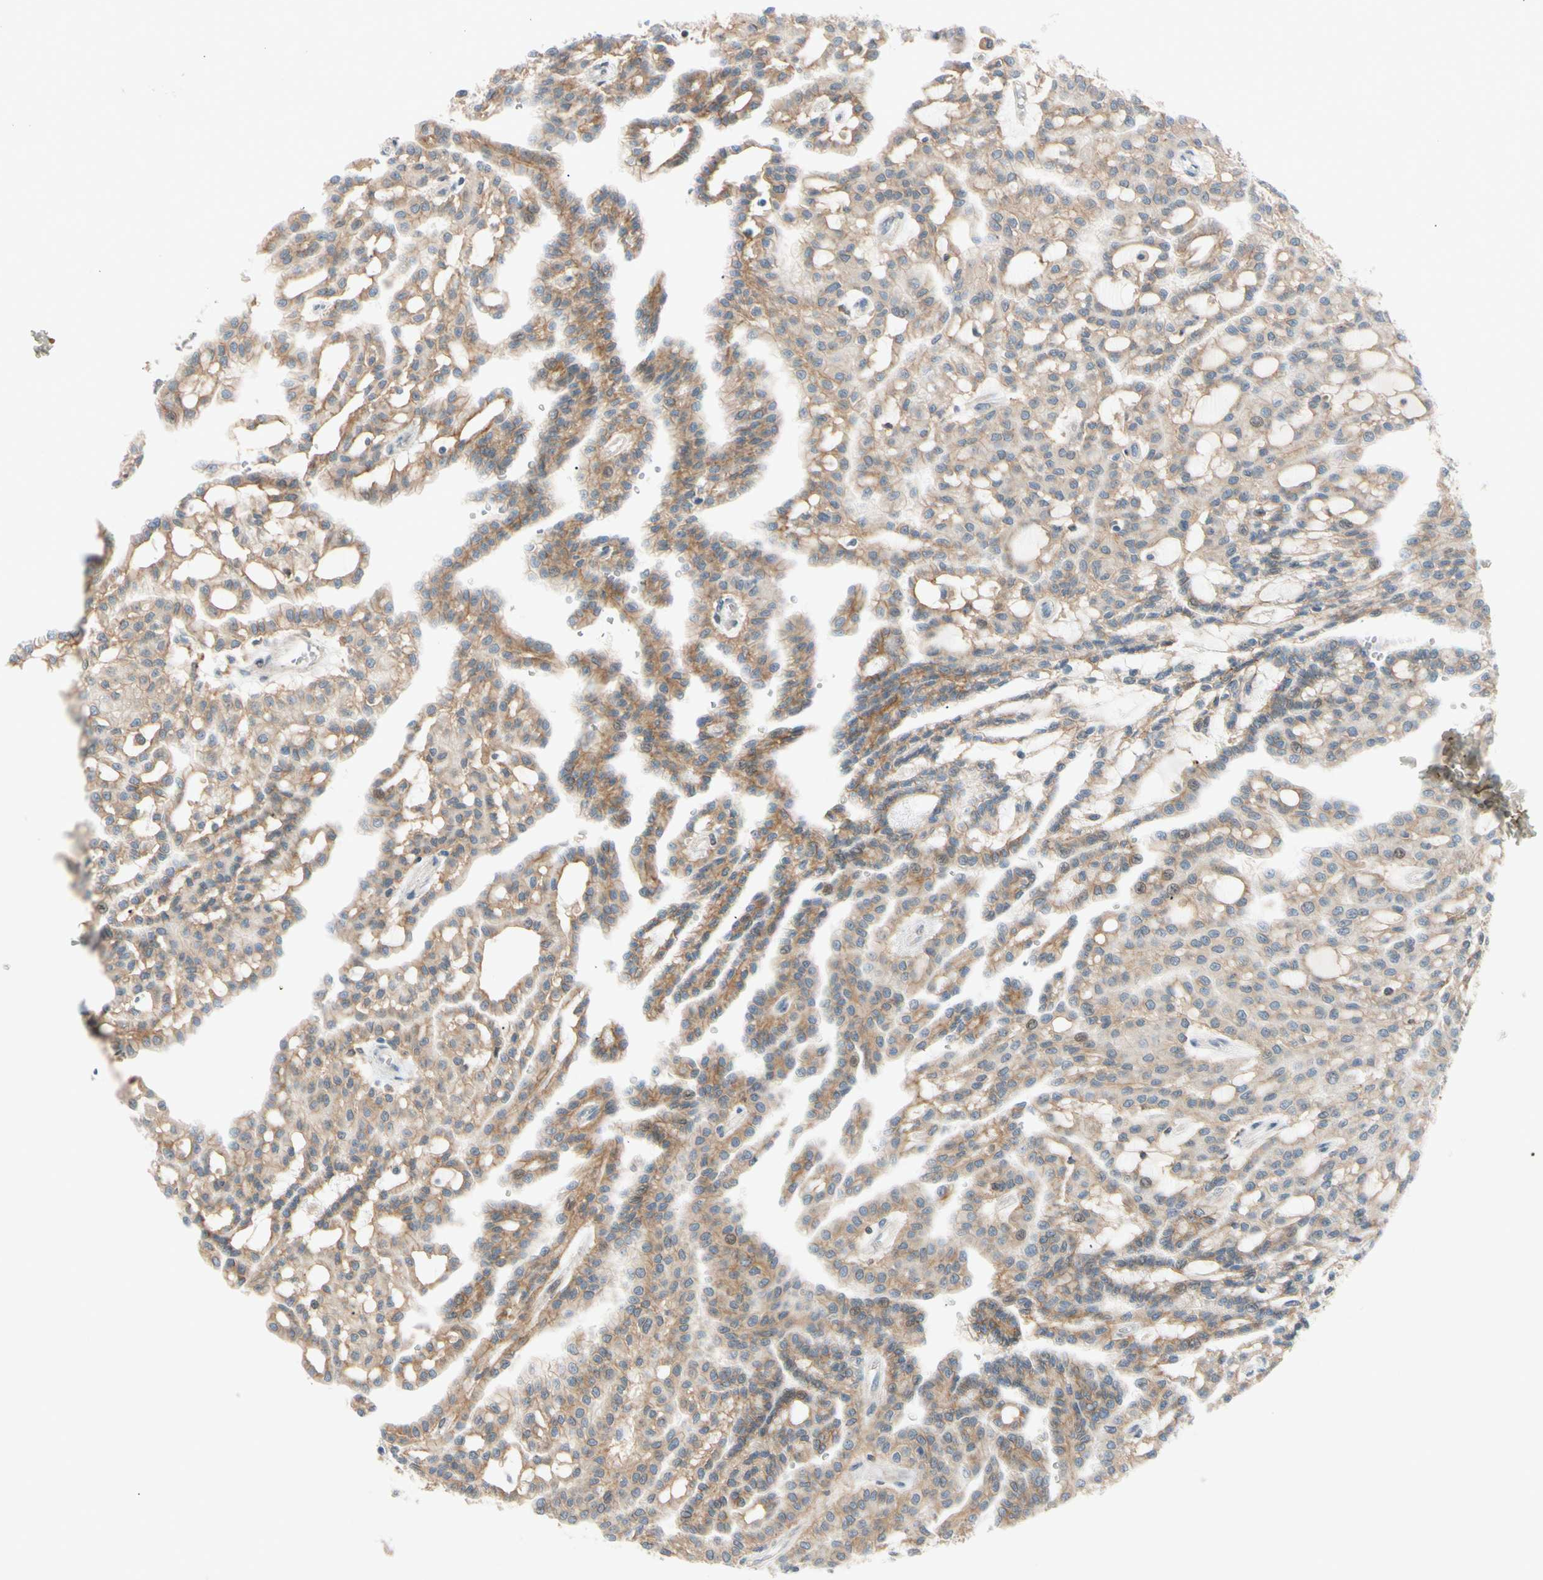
{"staining": {"intensity": "moderate", "quantity": ">75%", "location": "cytoplasmic/membranous"}, "tissue": "renal cancer", "cell_type": "Tumor cells", "image_type": "cancer", "snomed": [{"axis": "morphology", "description": "Adenocarcinoma, NOS"}, {"axis": "topography", "description": "Kidney"}], "caption": "Adenocarcinoma (renal) stained for a protein reveals moderate cytoplasmic/membranous positivity in tumor cells.", "gene": "PTTG1", "patient": {"sex": "male", "age": 63}}